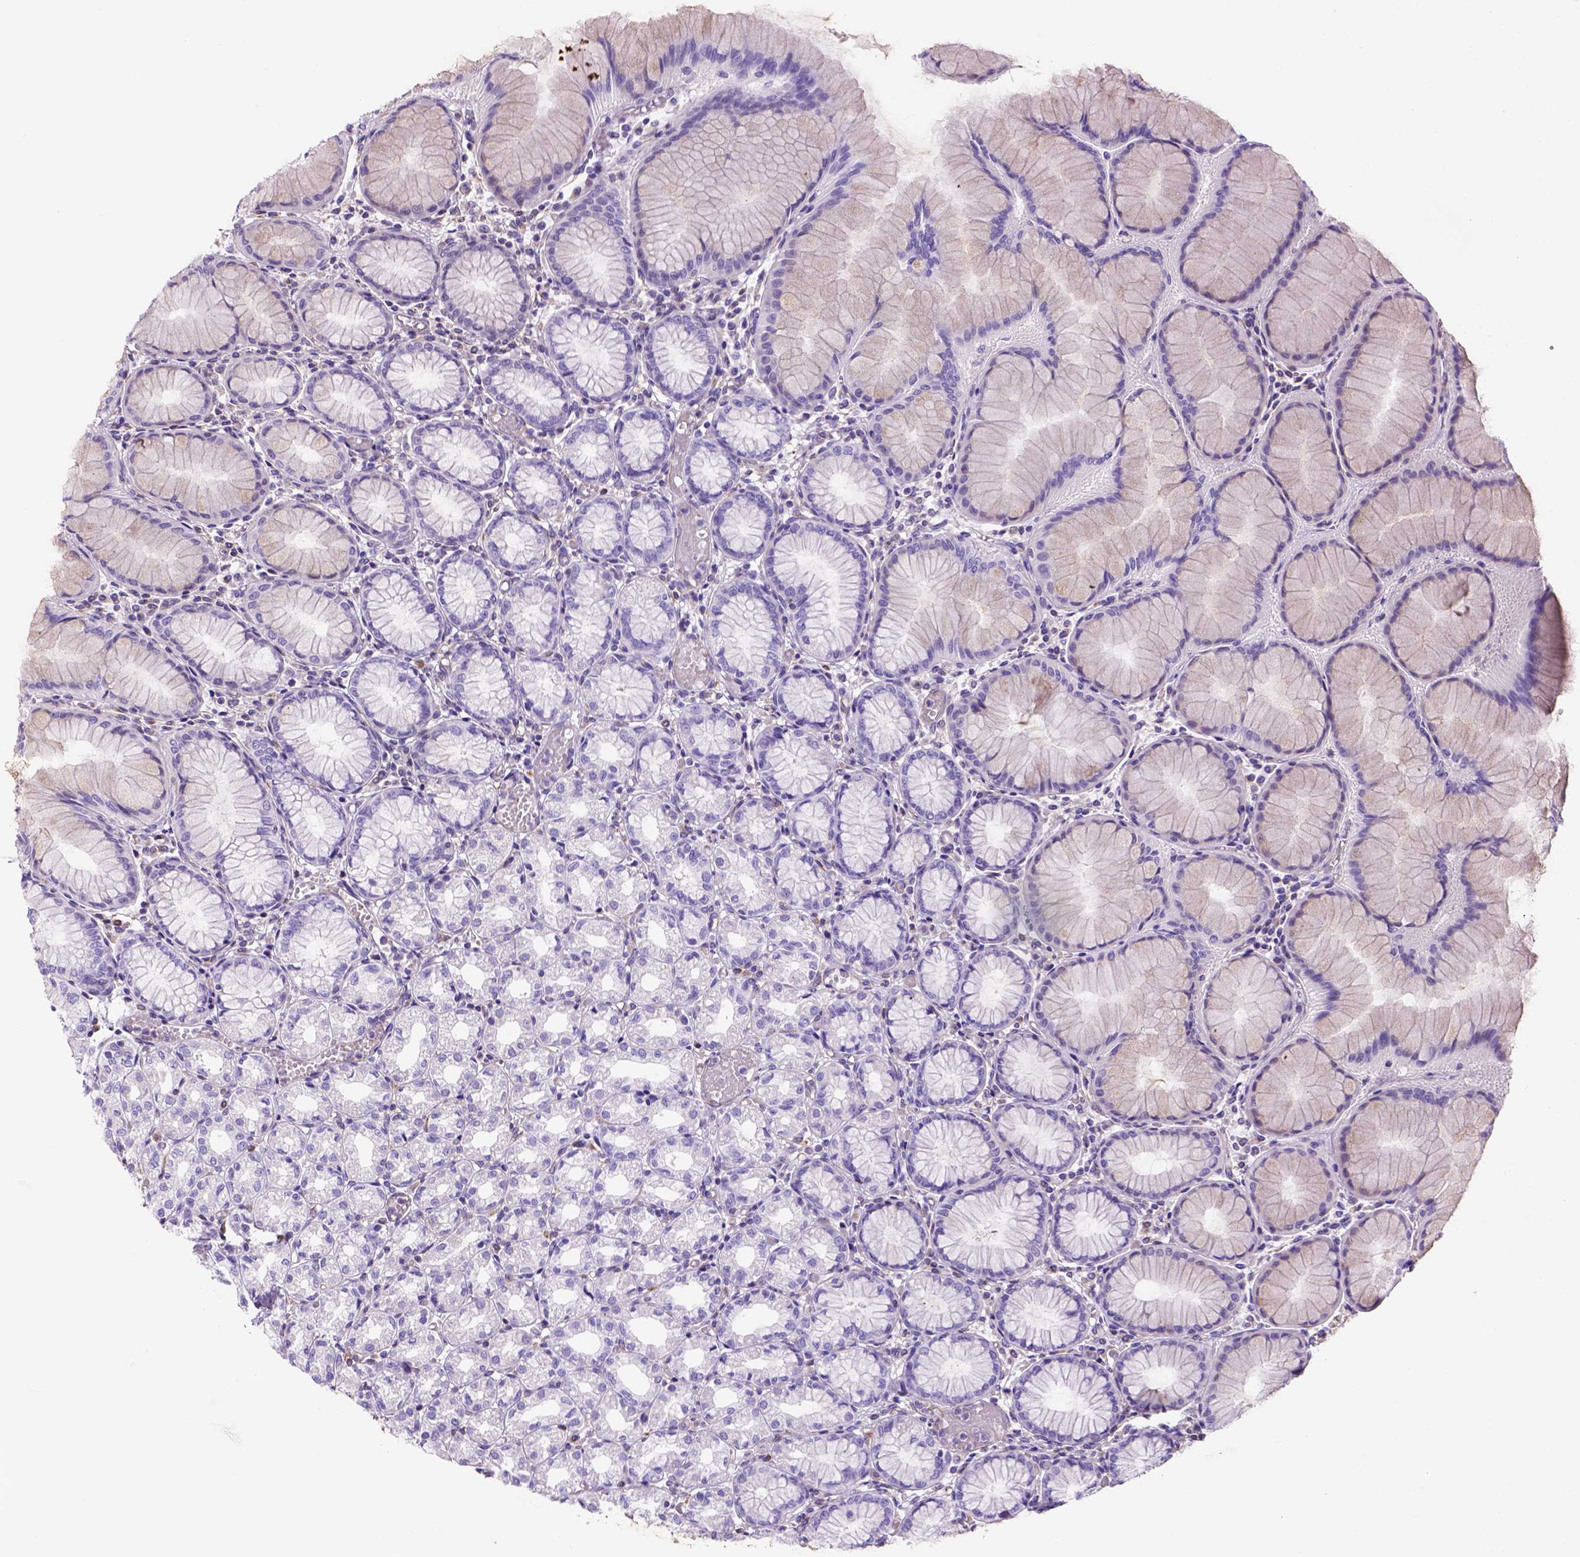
{"staining": {"intensity": "negative", "quantity": "none", "location": "none"}, "tissue": "stomach", "cell_type": "Glandular cells", "image_type": "normal", "snomed": [{"axis": "morphology", "description": "Normal tissue, NOS"}, {"axis": "topography", "description": "Stomach"}], "caption": "DAB (3,3'-diaminobenzidine) immunohistochemical staining of normal stomach displays no significant staining in glandular cells.", "gene": "ZZZ3", "patient": {"sex": "female", "age": 57}}